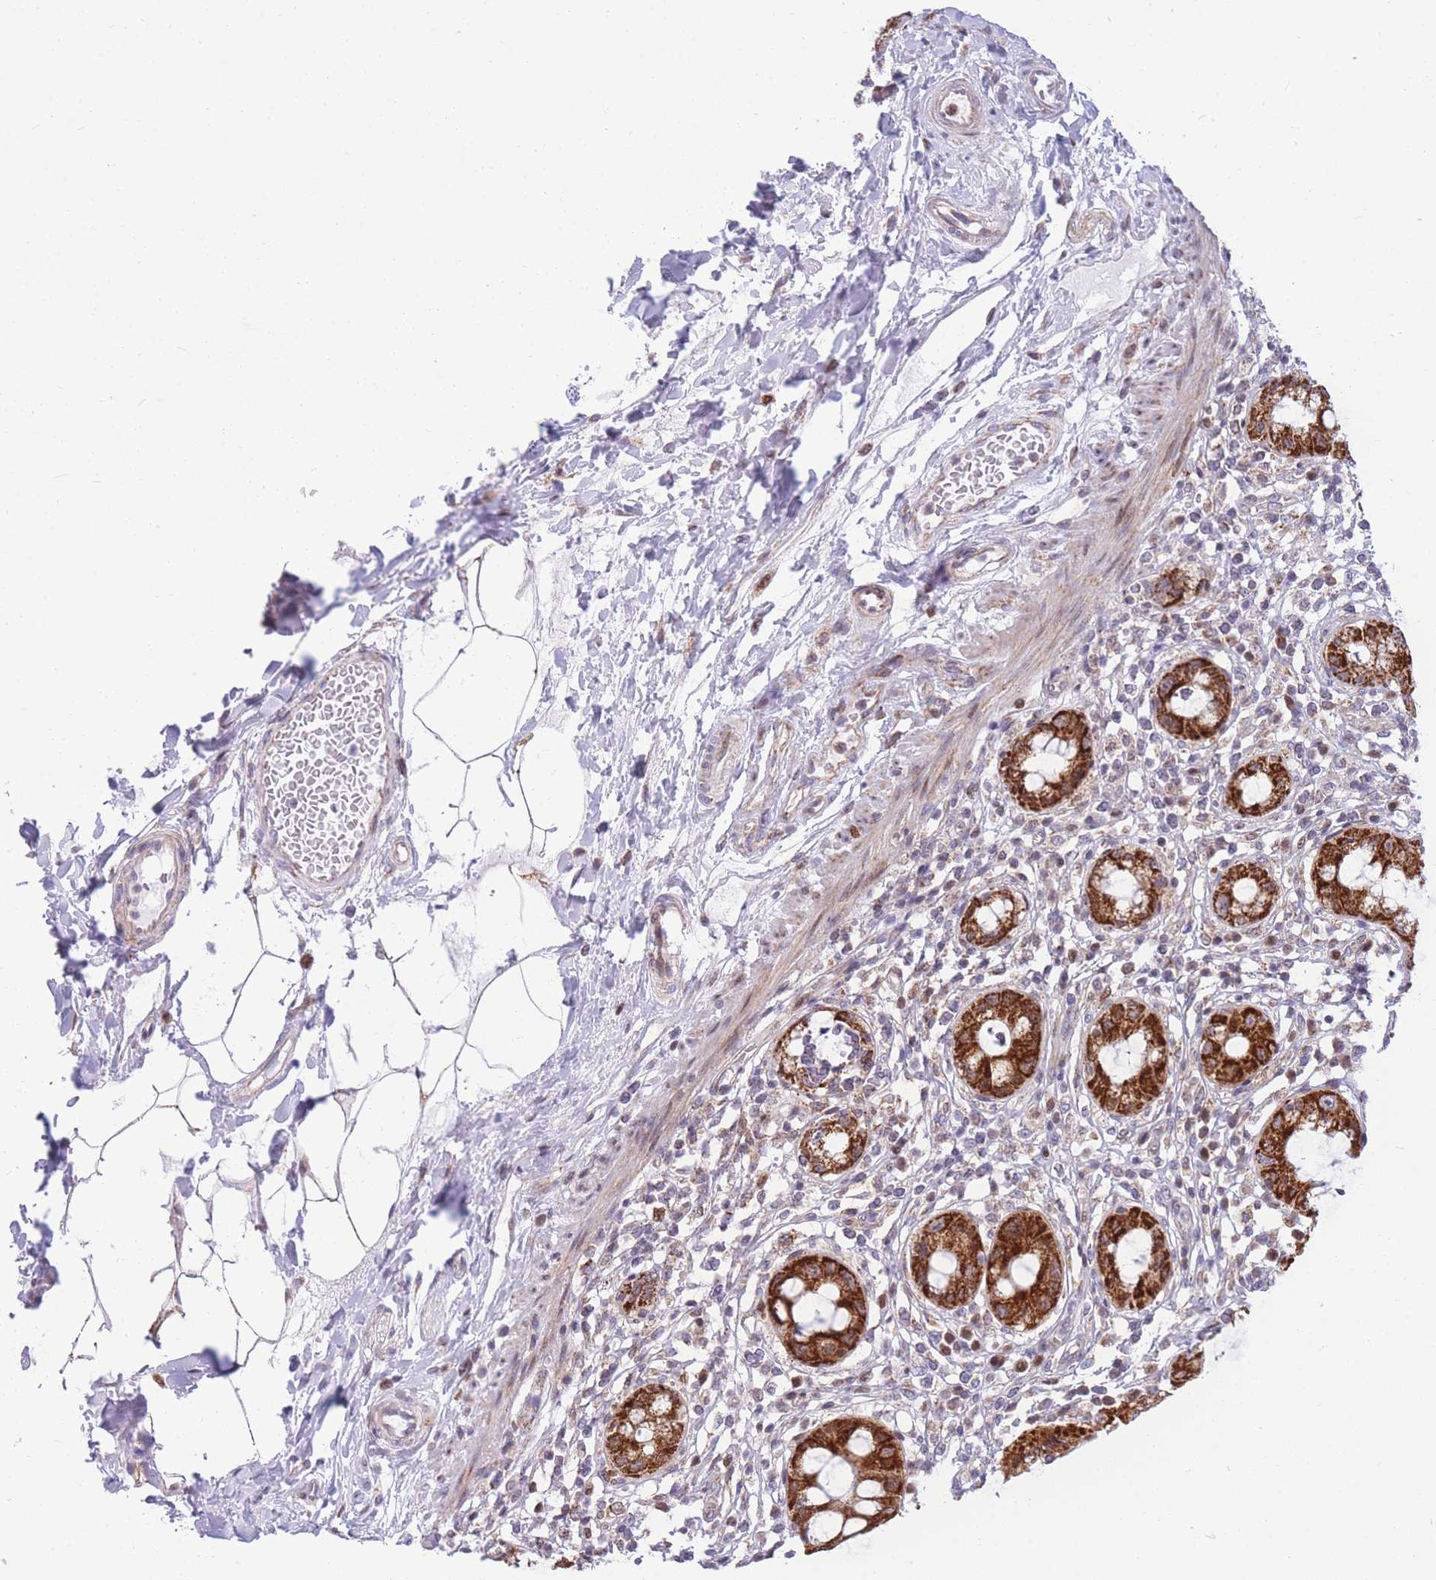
{"staining": {"intensity": "strong", "quantity": ">75%", "location": "cytoplasmic/membranous"}, "tissue": "rectum", "cell_type": "Glandular cells", "image_type": "normal", "snomed": [{"axis": "morphology", "description": "Normal tissue, NOS"}, {"axis": "topography", "description": "Rectum"}], "caption": "This is a histology image of immunohistochemistry staining of unremarkable rectum, which shows strong staining in the cytoplasmic/membranous of glandular cells.", "gene": "HSPE1", "patient": {"sex": "female", "age": 57}}